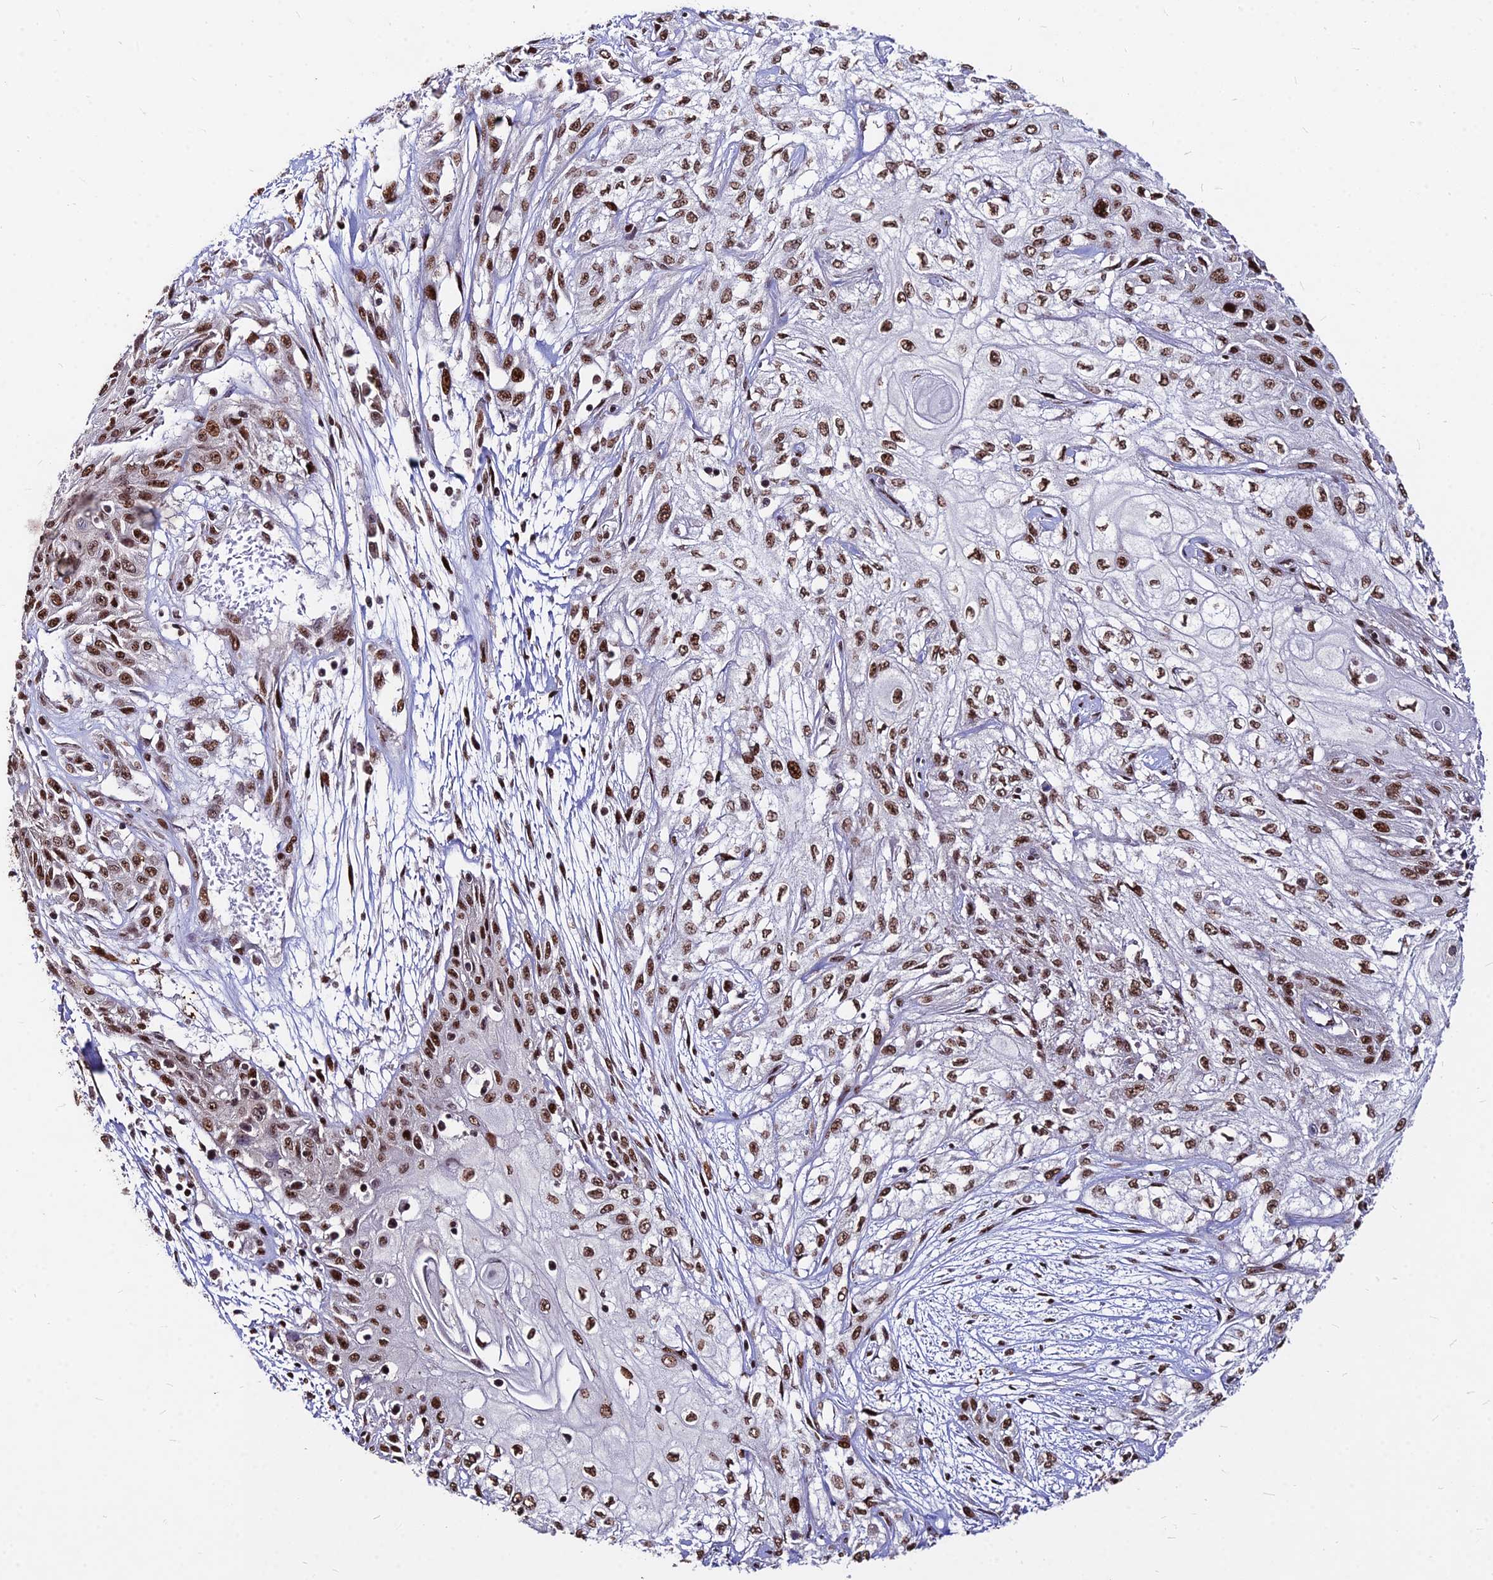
{"staining": {"intensity": "strong", "quantity": ">75%", "location": "nuclear"}, "tissue": "skin cancer", "cell_type": "Tumor cells", "image_type": "cancer", "snomed": [{"axis": "morphology", "description": "Squamous cell carcinoma, NOS"}, {"axis": "morphology", "description": "Squamous cell carcinoma, metastatic, NOS"}, {"axis": "topography", "description": "Skin"}, {"axis": "topography", "description": "Lymph node"}], "caption": "DAB immunohistochemical staining of human skin metastatic squamous cell carcinoma exhibits strong nuclear protein positivity in about >75% of tumor cells.", "gene": "ZBED4", "patient": {"sex": "male", "age": 75}}